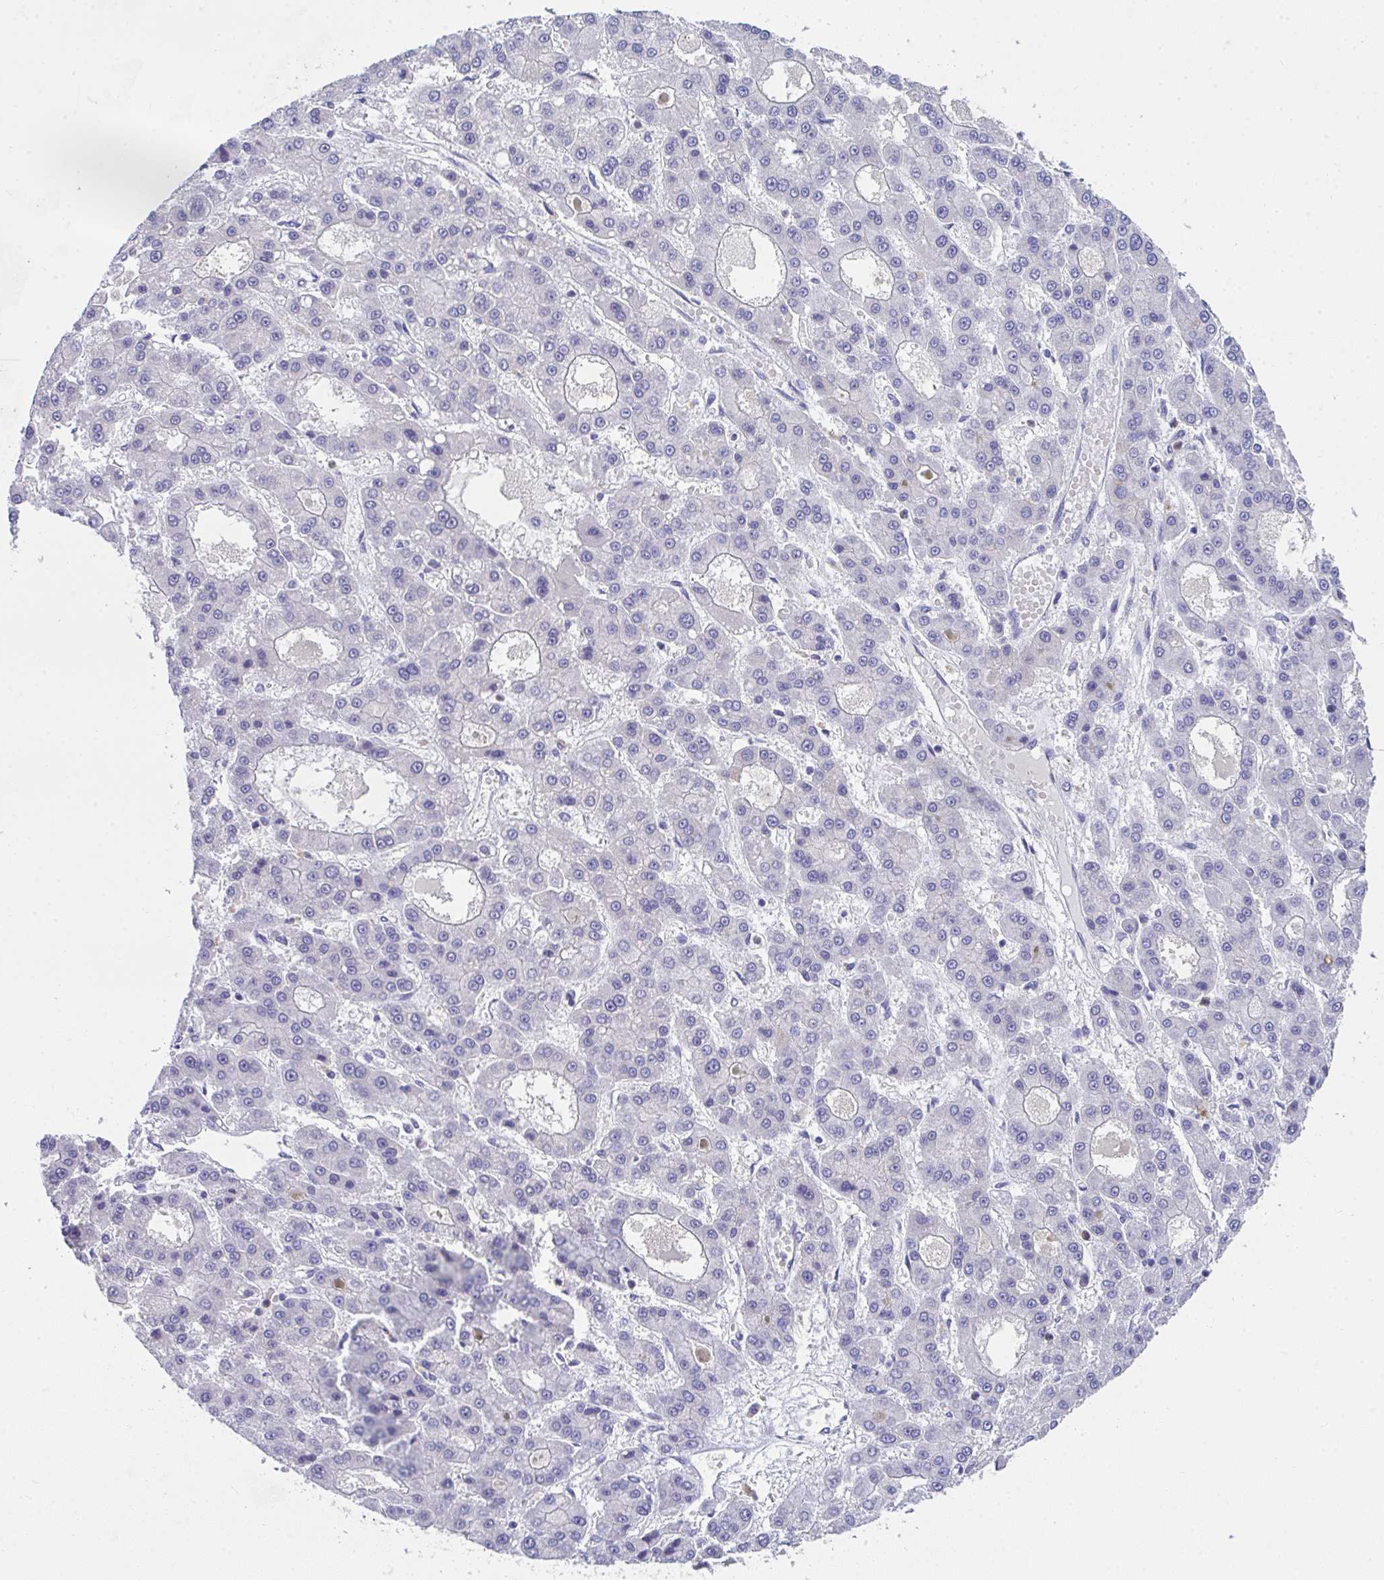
{"staining": {"intensity": "negative", "quantity": "none", "location": "none"}, "tissue": "liver cancer", "cell_type": "Tumor cells", "image_type": "cancer", "snomed": [{"axis": "morphology", "description": "Carcinoma, Hepatocellular, NOS"}, {"axis": "topography", "description": "Liver"}], "caption": "Immunohistochemistry (IHC) histopathology image of neoplastic tissue: human liver cancer stained with DAB (3,3'-diaminobenzidine) demonstrates no significant protein expression in tumor cells. (Stains: DAB immunohistochemistry (IHC) with hematoxylin counter stain, Microscopy: brightfield microscopy at high magnification).", "gene": "COA5", "patient": {"sex": "male", "age": 70}}